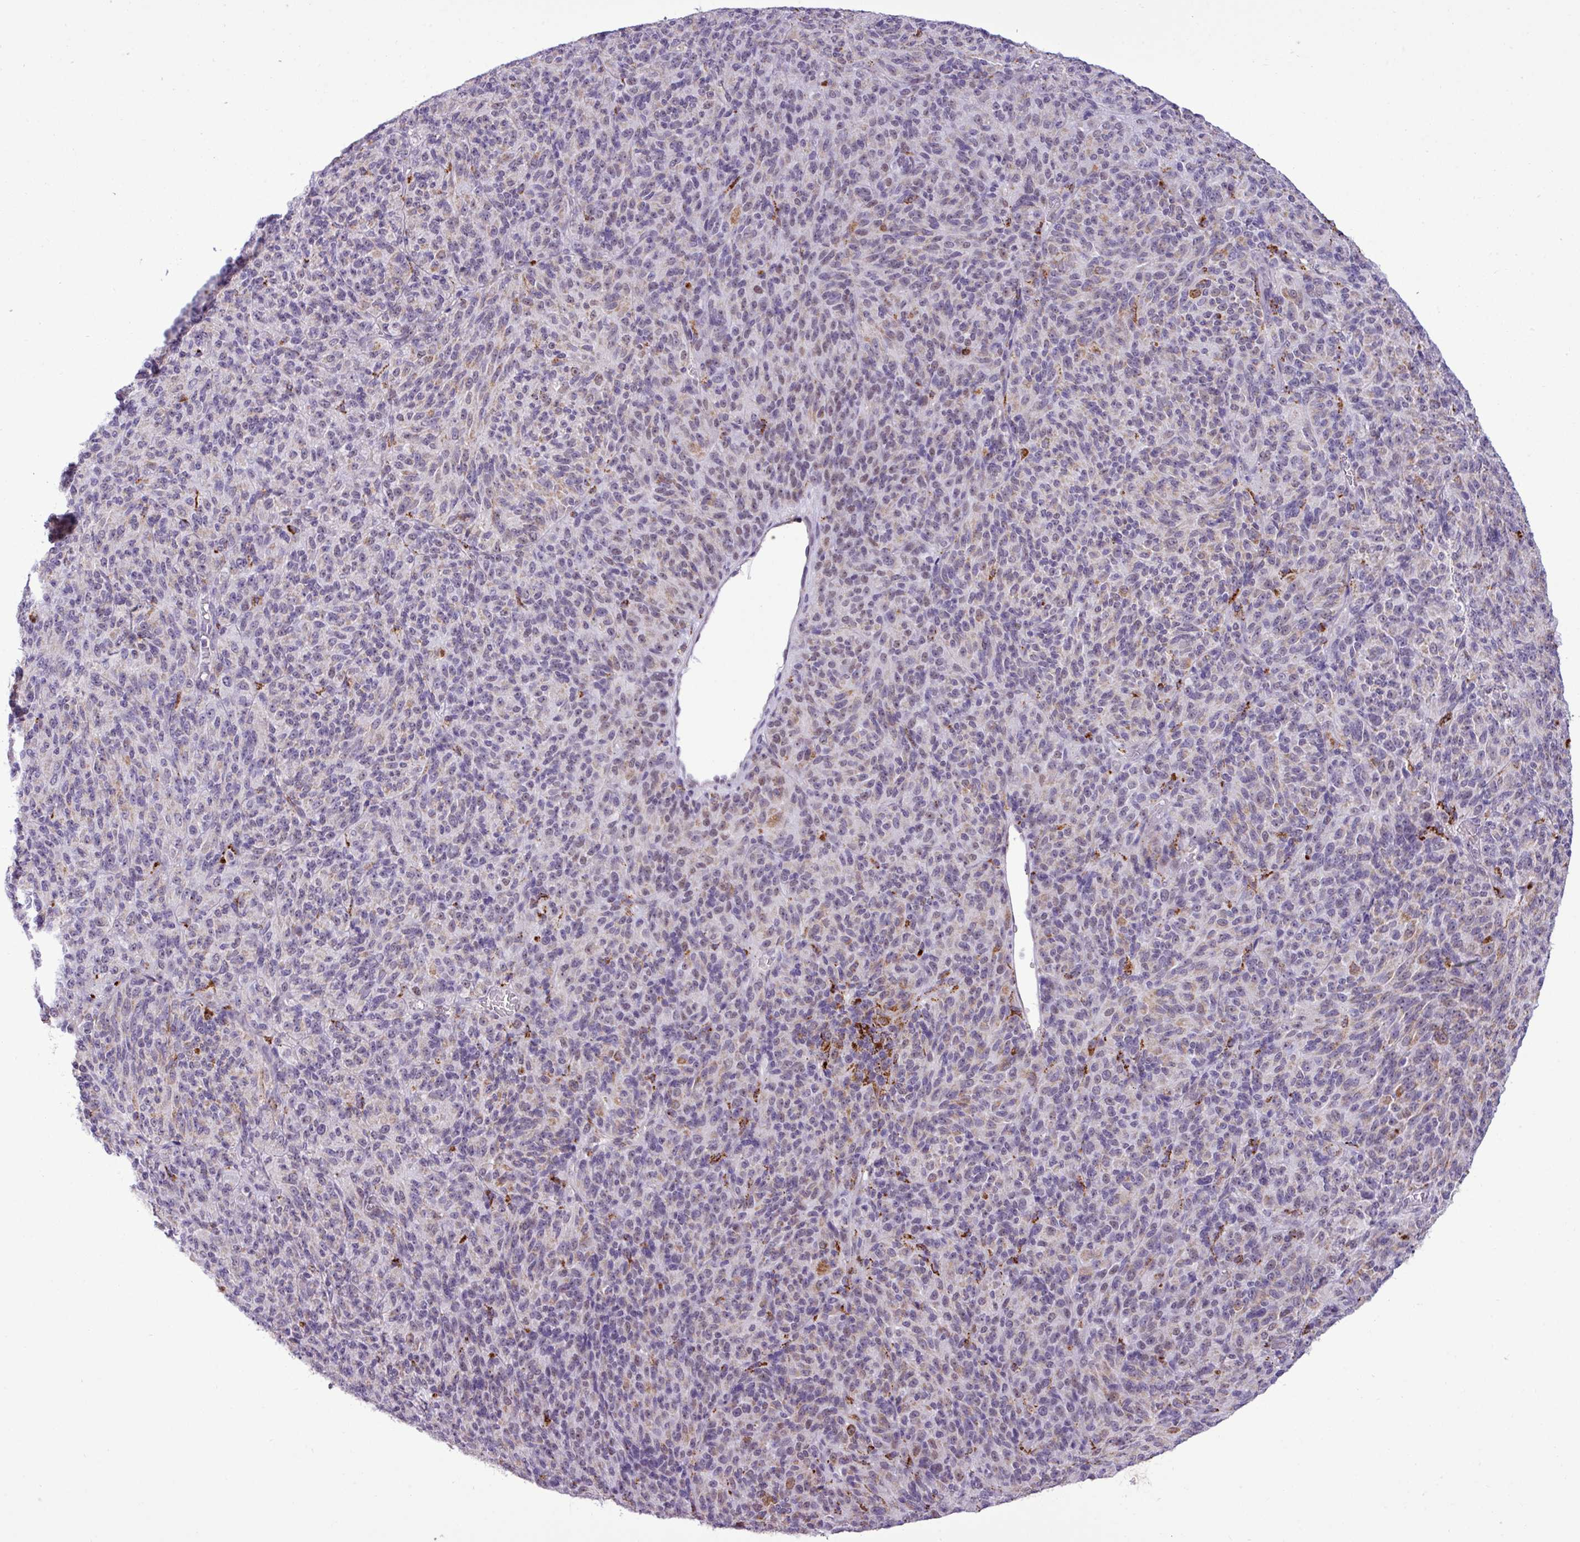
{"staining": {"intensity": "weak", "quantity": "25%-75%", "location": "cytoplasmic/membranous"}, "tissue": "melanoma", "cell_type": "Tumor cells", "image_type": "cancer", "snomed": [{"axis": "morphology", "description": "Malignant melanoma, Metastatic site"}, {"axis": "topography", "description": "Brain"}], "caption": "Melanoma stained with DAB immunohistochemistry (IHC) reveals low levels of weak cytoplasmic/membranous expression in about 25%-75% of tumor cells.", "gene": "SGPP1", "patient": {"sex": "female", "age": 56}}